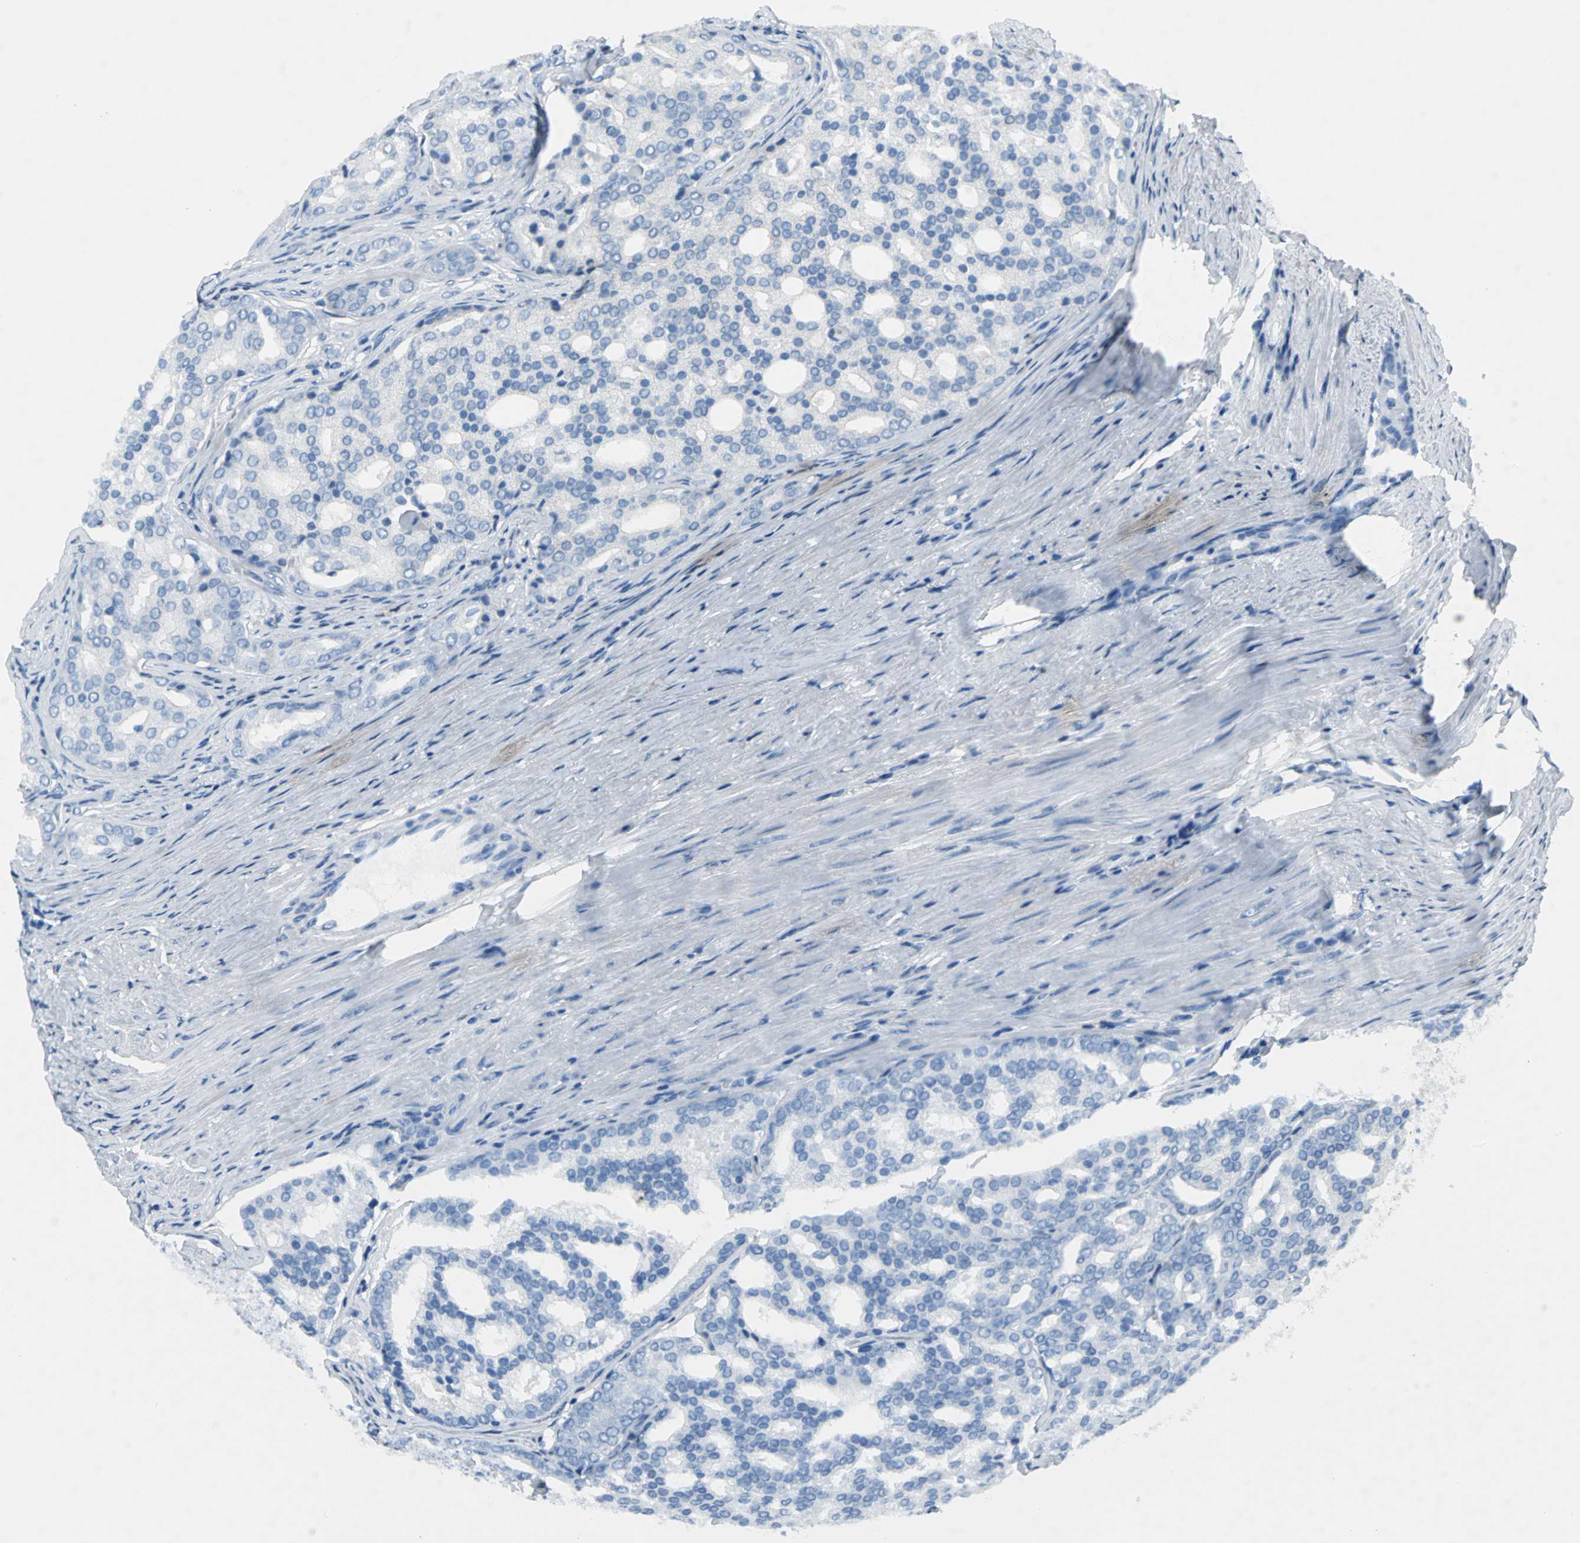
{"staining": {"intensity": "negative", "quantity": "none", "location": "none"}, "tissue": "prostate cancer", "cell_type": "Tumor cells", "image_type": "cancer", "snomed": [{"axis": "morphology", "description": "Adenocarcinoma, High grade"}, {"axis": "topography", "description": "Prostate"}], "caption": "IHC of human prostate cancer demonstrates no expression in tumor cells. (Immunohistochemistry, brightfield microscopy, high magnification).", "gene": "MCM3", "patient": {"sex": "male", "age": 64}}